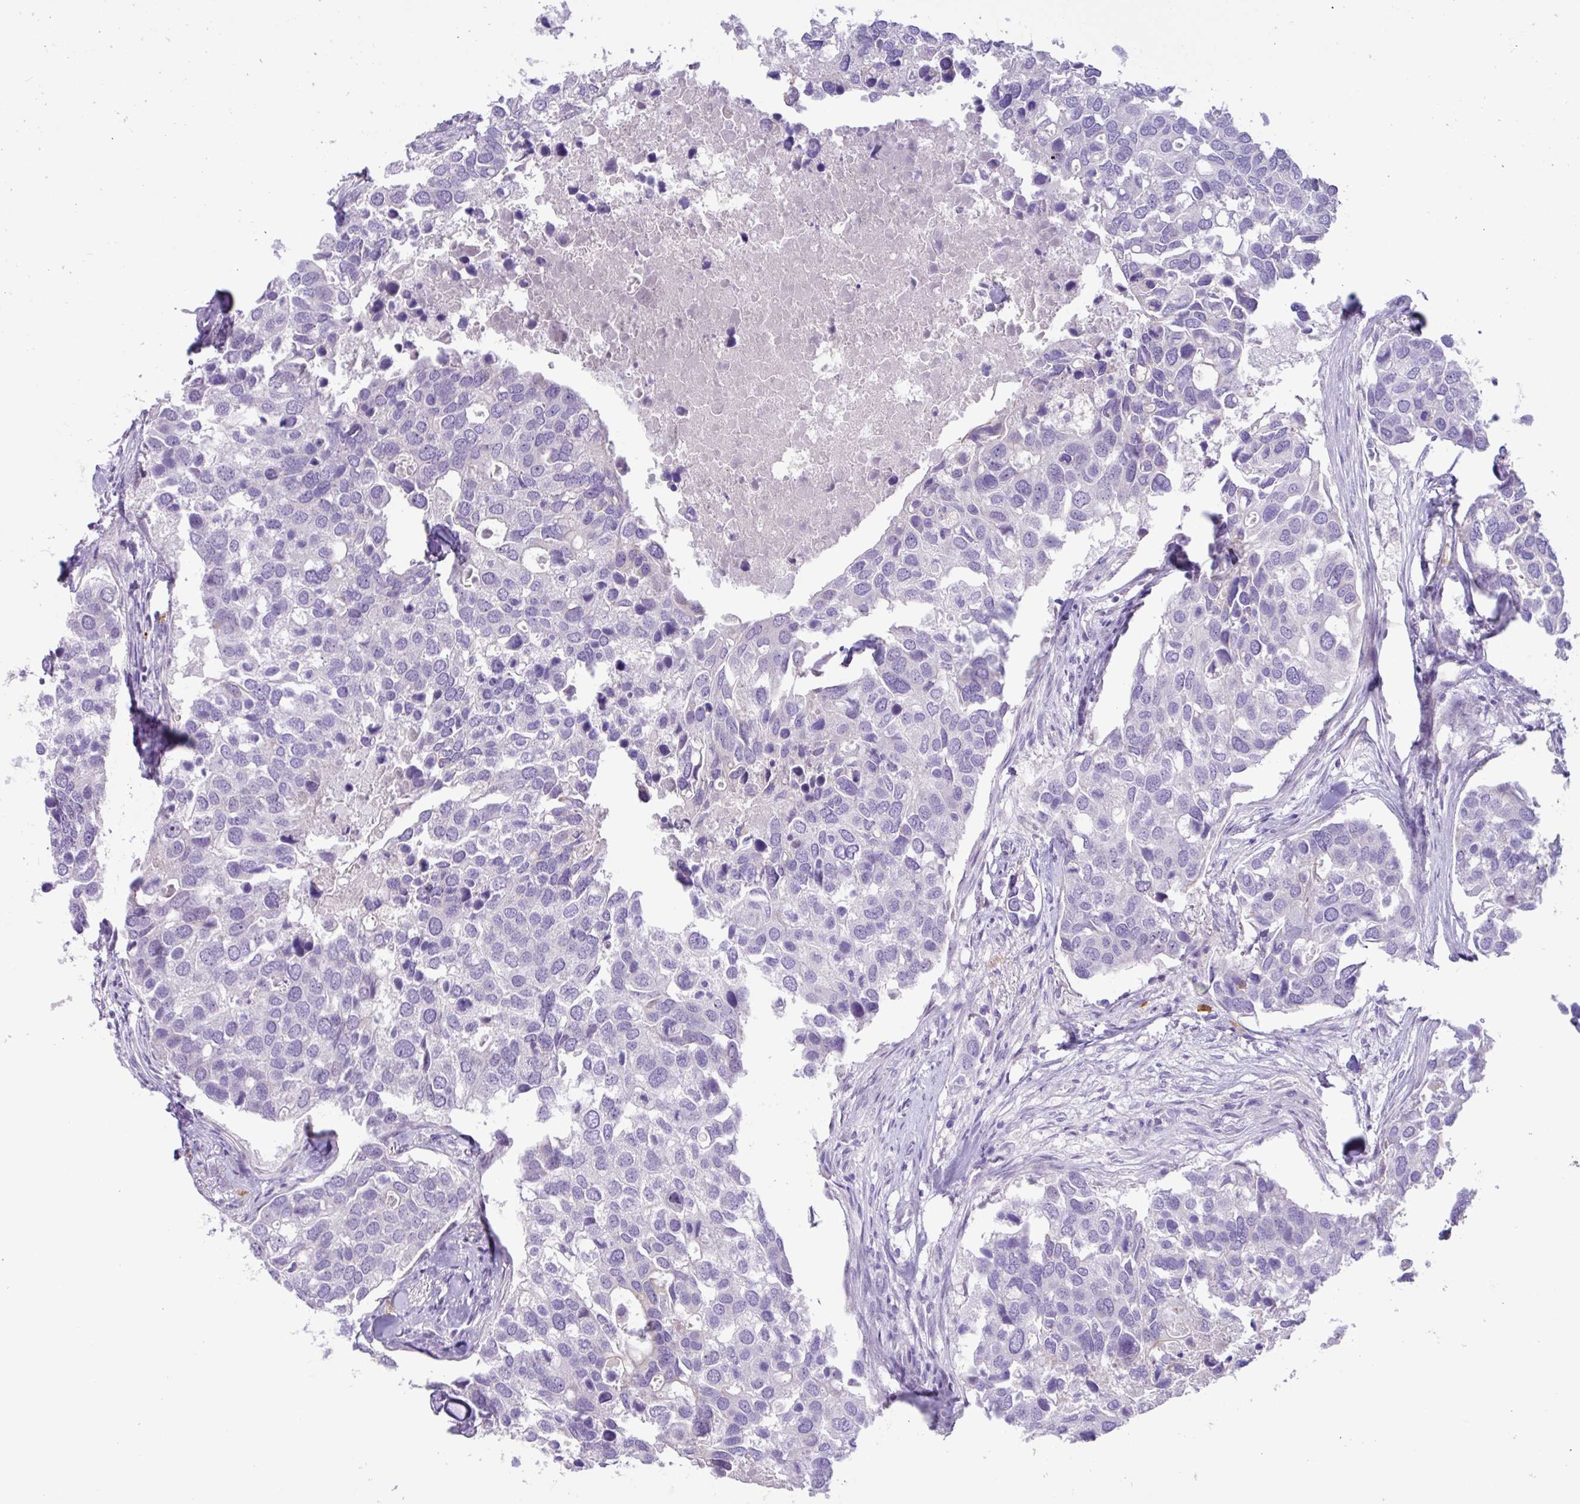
{"staining": {"intensity": "negative", "quantity": "none", "location": "none"}, "tissue": "breast cancer", "cell_type": "Tumor cells", "image_type": "cancer", "snomed": [{"axis": "morphology", "description": "Duct carcinoma"}, {"axis": "topography", "description": "Breast"}], "caption": "IHC histopathology image of human breast cancer stained for a protein (brown), which reveals no expression in tumor cells.", "gene": "MRM2", "patient": {"sex": "female", "age": 83}}